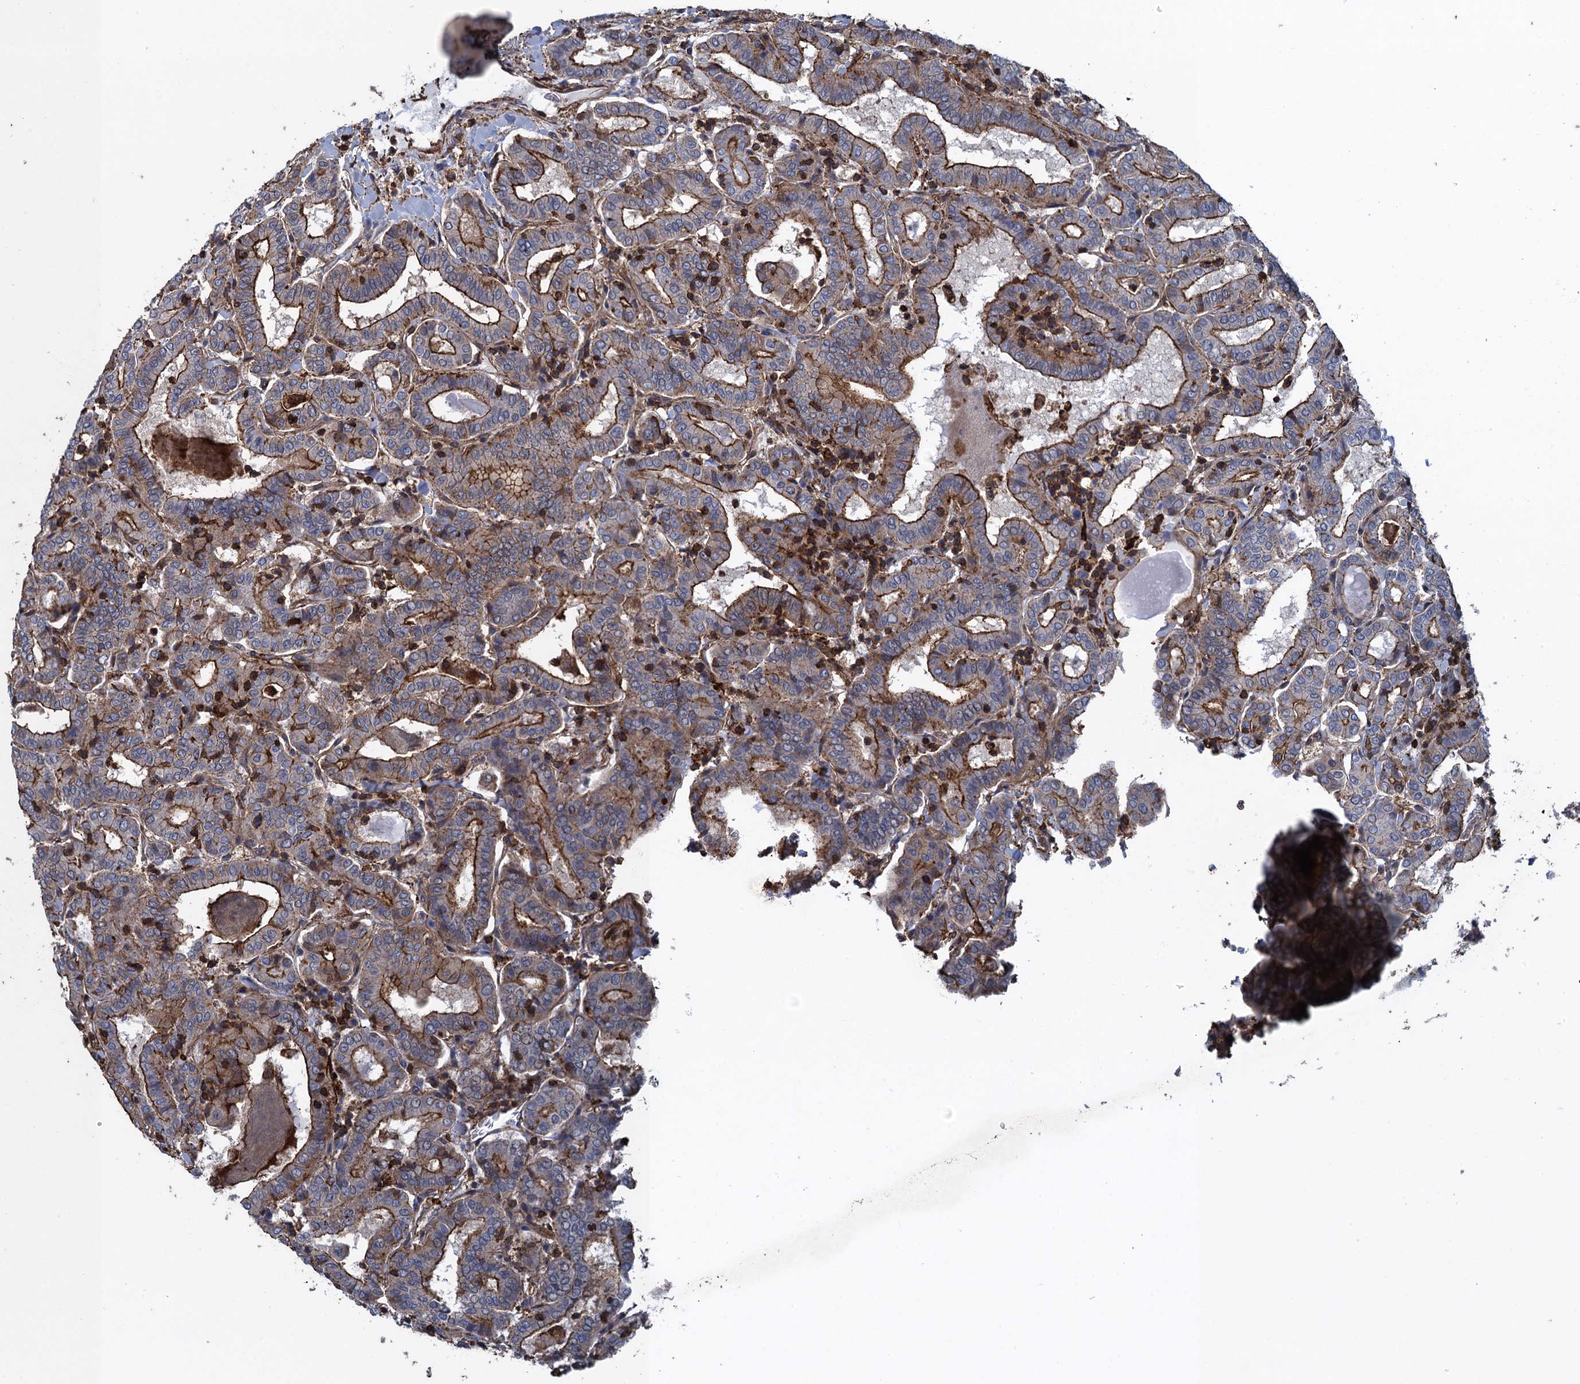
{"staining": {"intensity": "strong", "quantity": "25%-75%", "location": "cytoplasmic/membranous"}, "tissue": "thyroid cancer", "cell_type": "Tumor cells", "image_type": "cancer", "snomed": [{"axis": "morphology", "description": "Papillary adenocarcinoma, NOS"}, {"axis": "topography", "description": "Thyroid gland"}], "caption": "Thyroid cancer (papillary adenocarcinoma) was stained to show a protein in brown. There is high levels of strong cytoplasmic/membranous staining in about 25%-75% of tumor cells.", "gene": "PROSER2", "patient": {"sex": "female", "age": 72}}